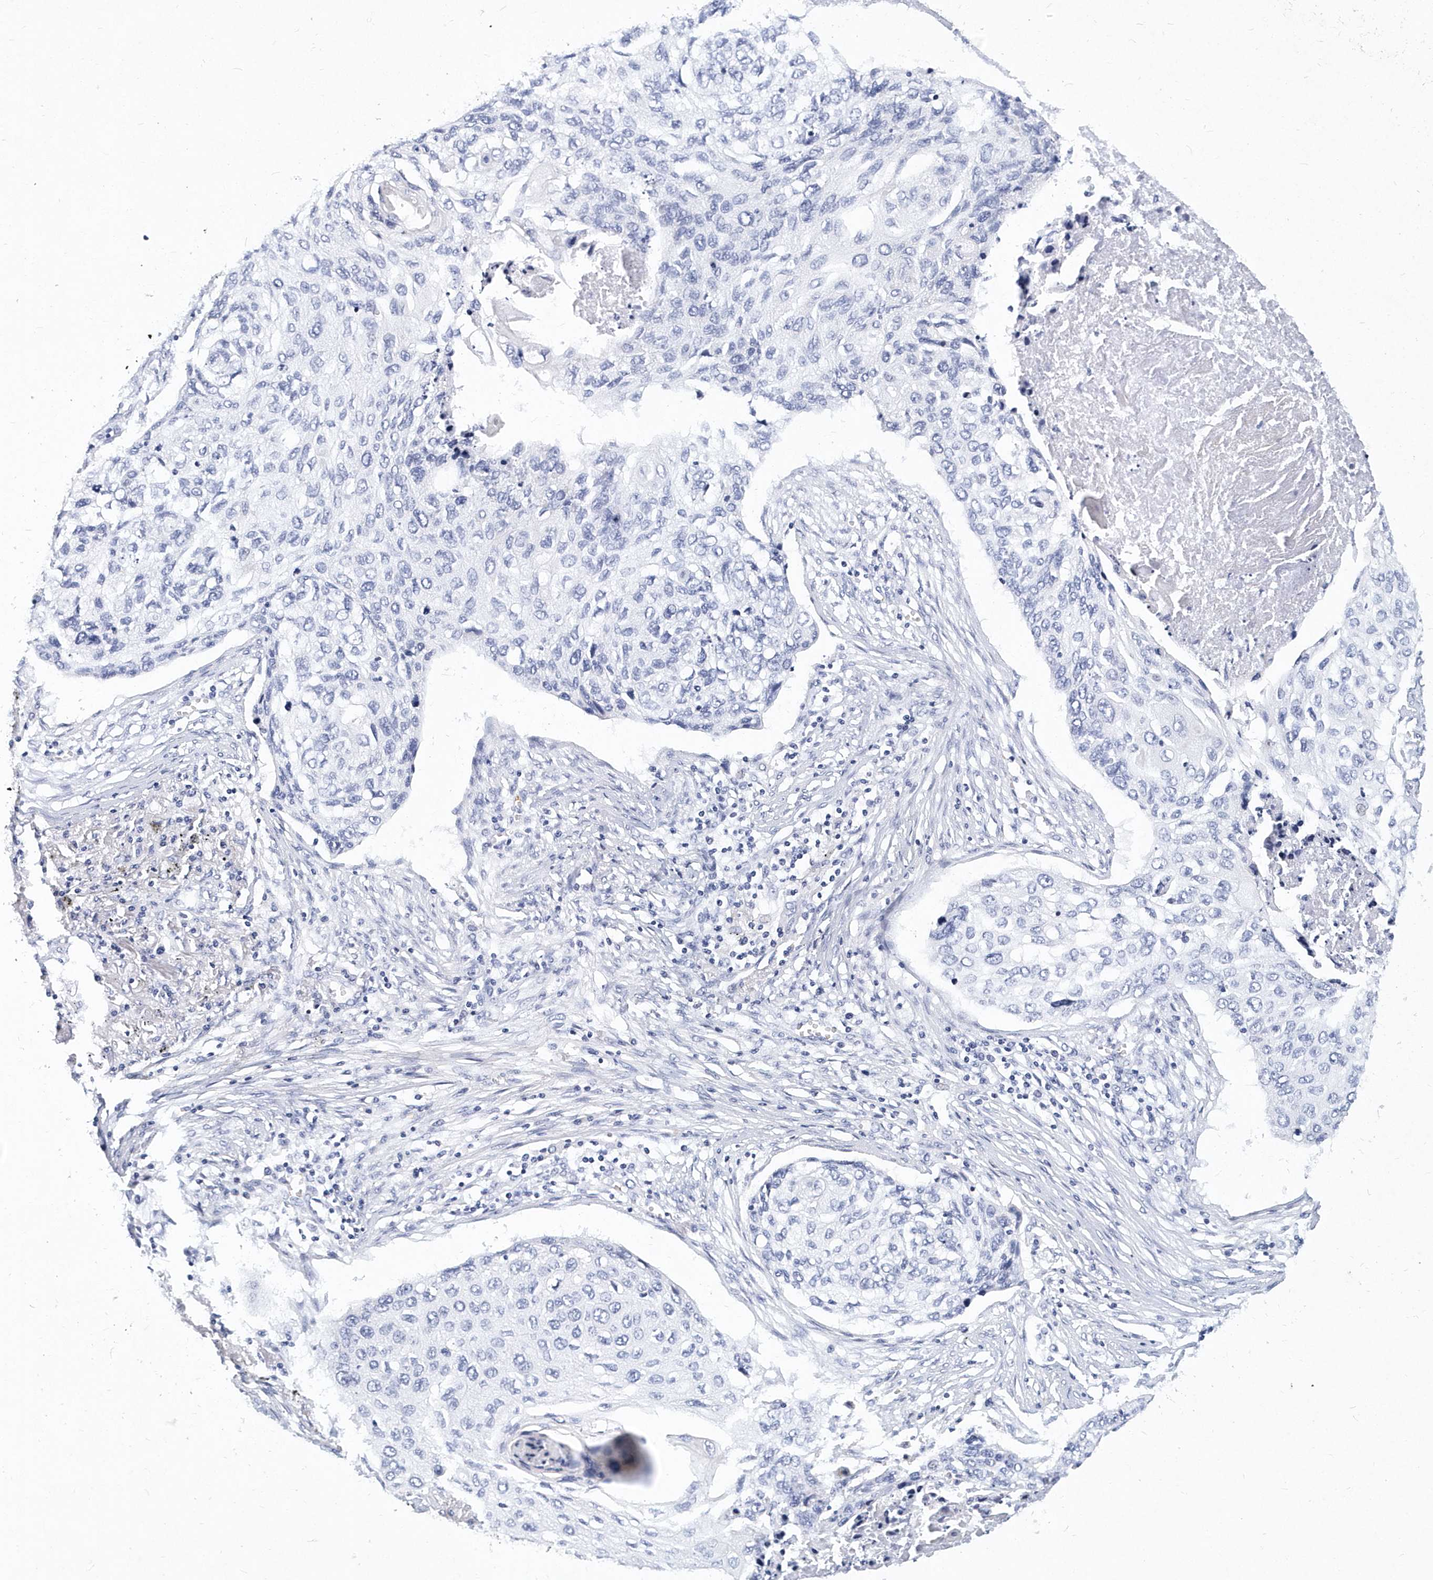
{"staining": {"intensity": "negative", "quantity": "none", "location": "none"}, "tissue": "lung cancer", "cell_type": "Tumor cells", "image_type": "cancer", "snomed": [{"axis": "morphology", "description": "Squamous cell carcinoma, NOS"}, {"axis": "topography", "description": "Lung"}], "caption": "Lung cancer stained for a protein using immunohistochemistry shows no positivity tumor cells.", "gene": "ITGA2B", "patient": {"sex": "female", "age": 63}}